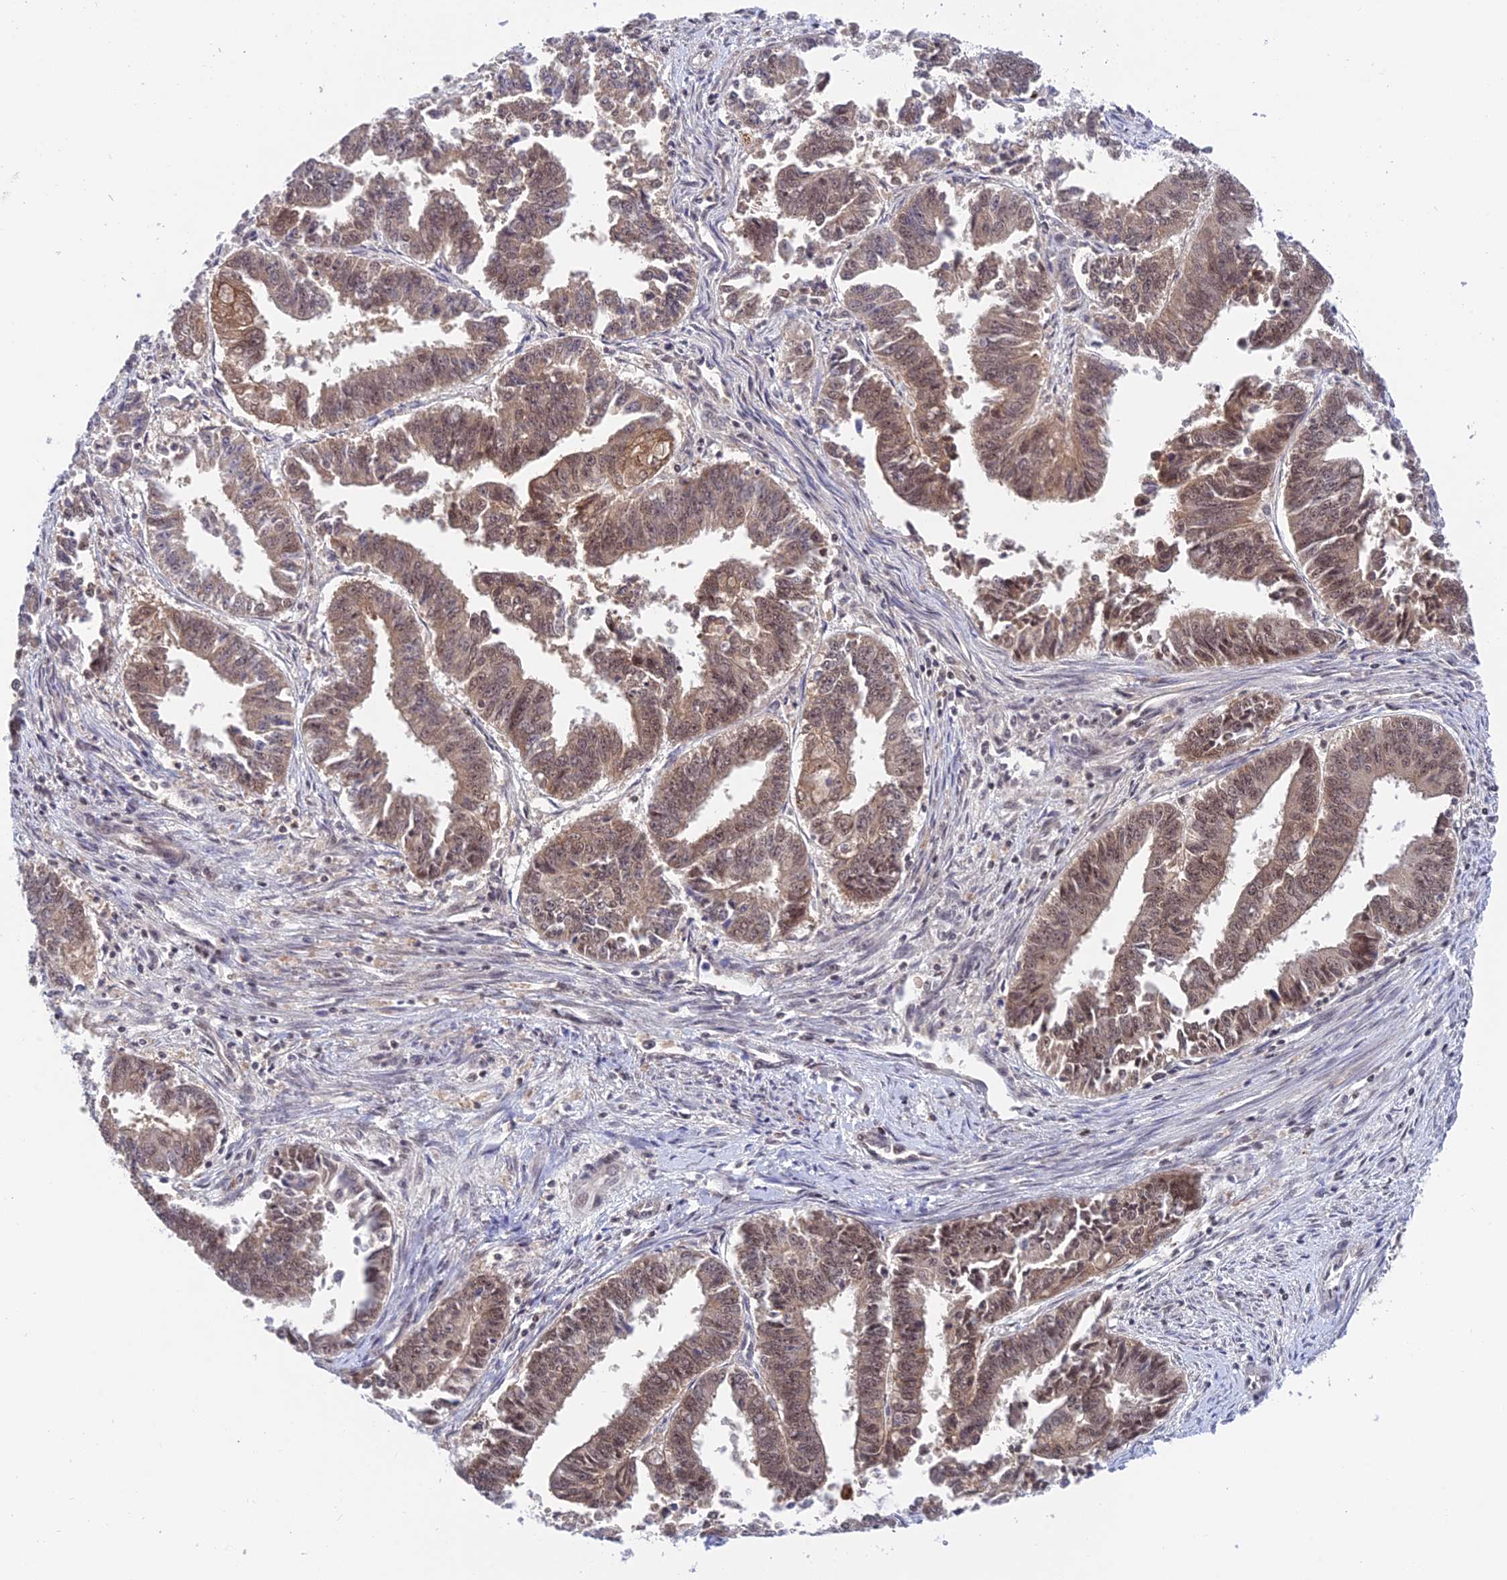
{"staining": {"intensity": "weak", "quantity": ">75%", "location": "cytoplasmic/membranous,nuclear"}, "tissue": "endometrial cancer", "cell_type": "Tumor cells", "image_type": "cancer", "snomed": [{"axis": "morphology", "description": "Adenocarcinoma, NOS"}, {"axis": "topography", "description": "Endometrium"}], "caption": "Endometrial cancer stained with DAB (3,3'-diaminobenzidine) immunohistochemistry (IHC) demonstrates low levels of weak cytoplasmic/membranous and nuclear staining in approximately >75% of tumor cells. The staining was performed using DAB (3,3'-diaminobenzidine) to visualize the protein expression in brown, while the nuclei were stained in blue with hematoxylin (Magnification: 20x).", "gene": "TCEA1", "patient": {"sex": "female", "age": 73}}